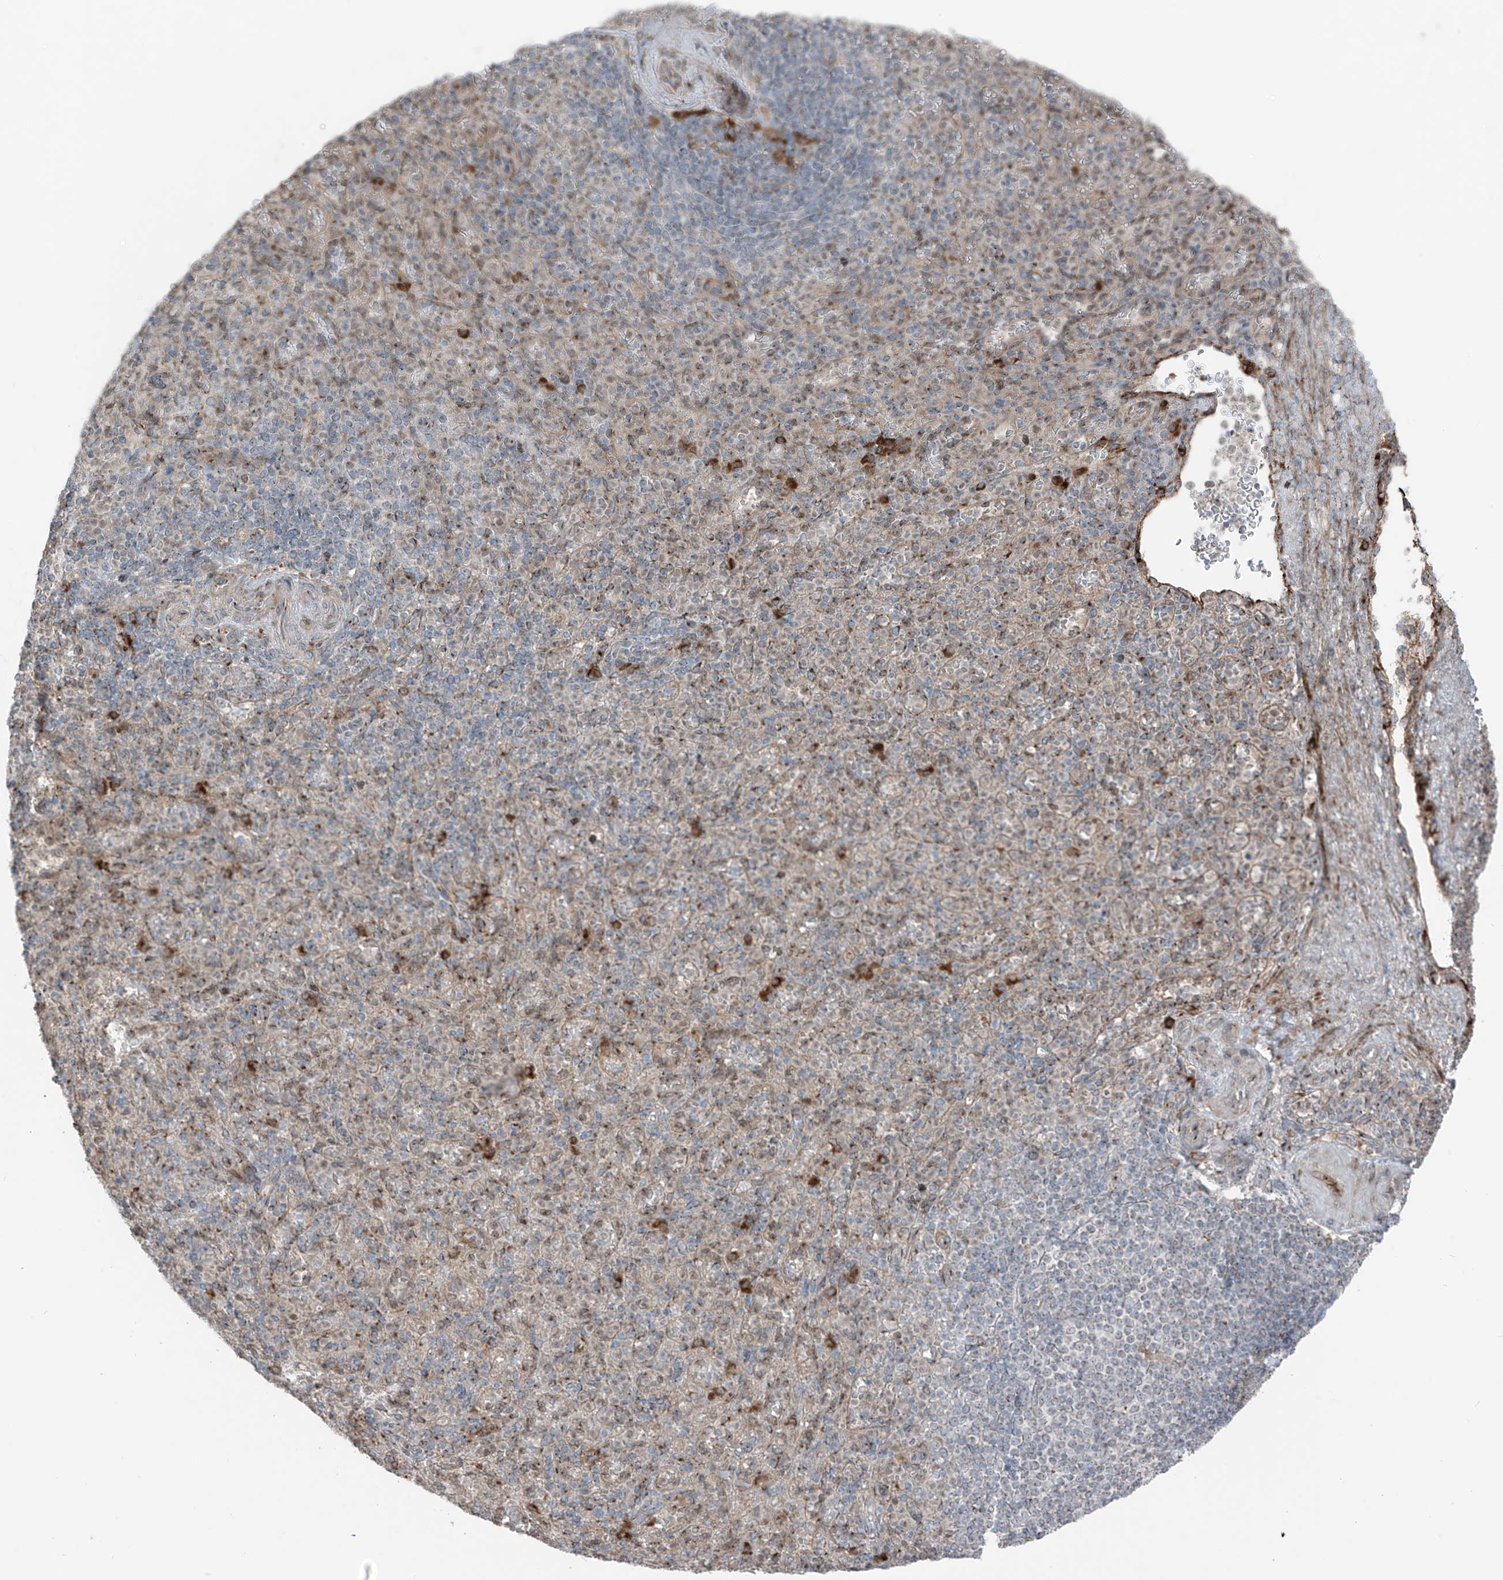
{"staining": {"intensity": "weak", "quantity": "25%-75%", "location": "cytoplasmic/membranous"}, "tissue": "spleen", "cell_type": "Cells in red pulp", "image_type": "normal", "snomed": [{"axis": "morphology", "description": "Normal tissue, NOS"}, {"axis": "topography", "description": "Spleen"}], "caption": "IHC of normal spleen reveals low levels of weak cytoplasmic/membranous expression in about 25%-75% of cells in red pulp.", "gene": "ERLEC1", "patient": {"sex": "female", "age": 74}}